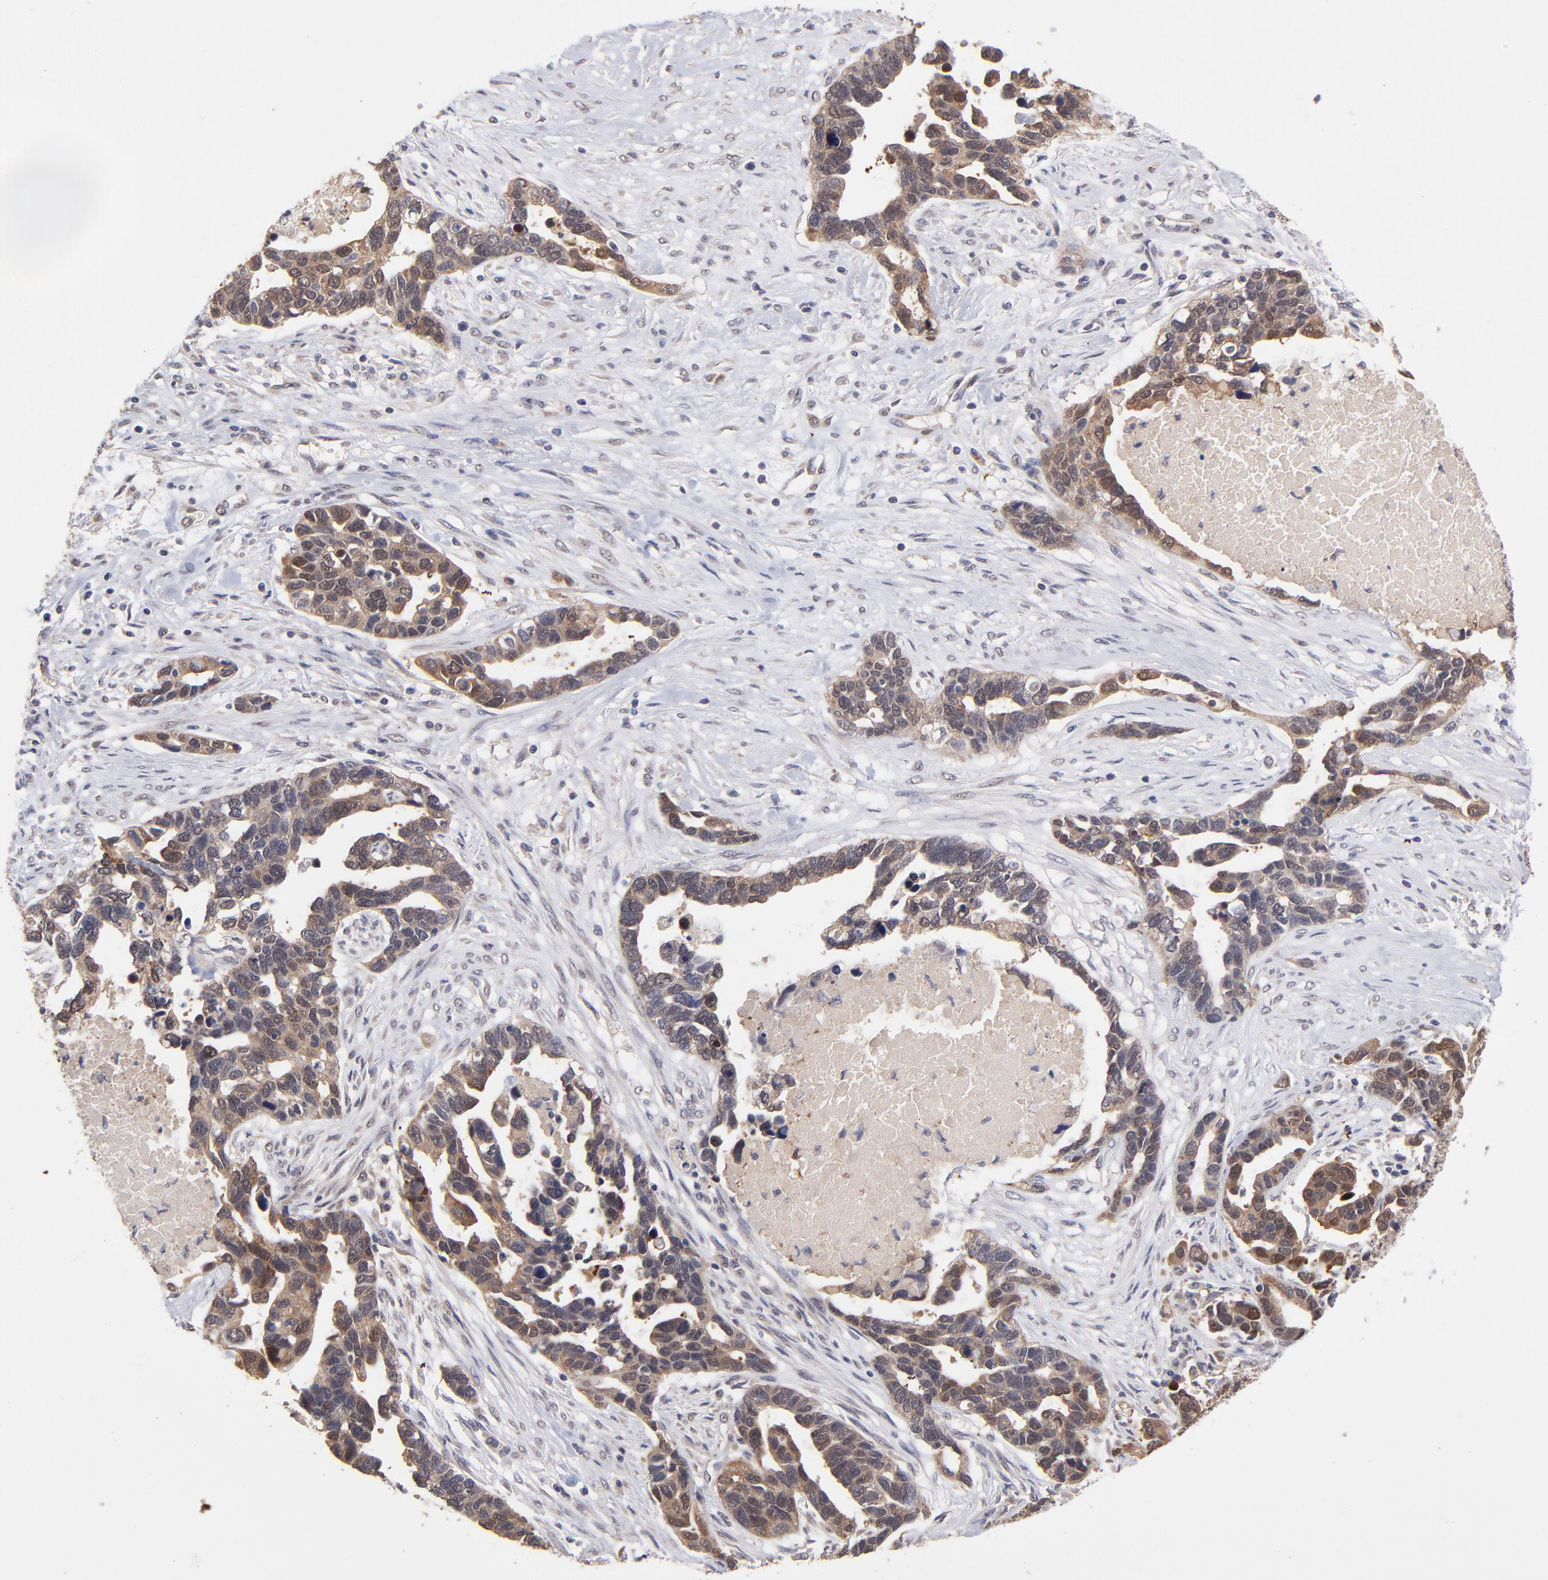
{"staining": {"intensity": "strong", "quantity": ">75%", "location": "cytoplasmic/membranous"}, "tissue": "ovarian cancer", "cell_type": "Tumor cells", "image_type": "cancer", "snomed": [{"axis": "morphology", "description": "Cystadenocarcinoma, serous, NOS"}, {"axis": "topography", "description": "Ovary"}], "caption": "About >75% of tumor cells in human ovarian cancer show strong cytoplasmic/membranous protein expression as visualized by brown immunohistochemical staining.", "gene": "UBE2H", "patient": {"sex": "female", "age": 54}}